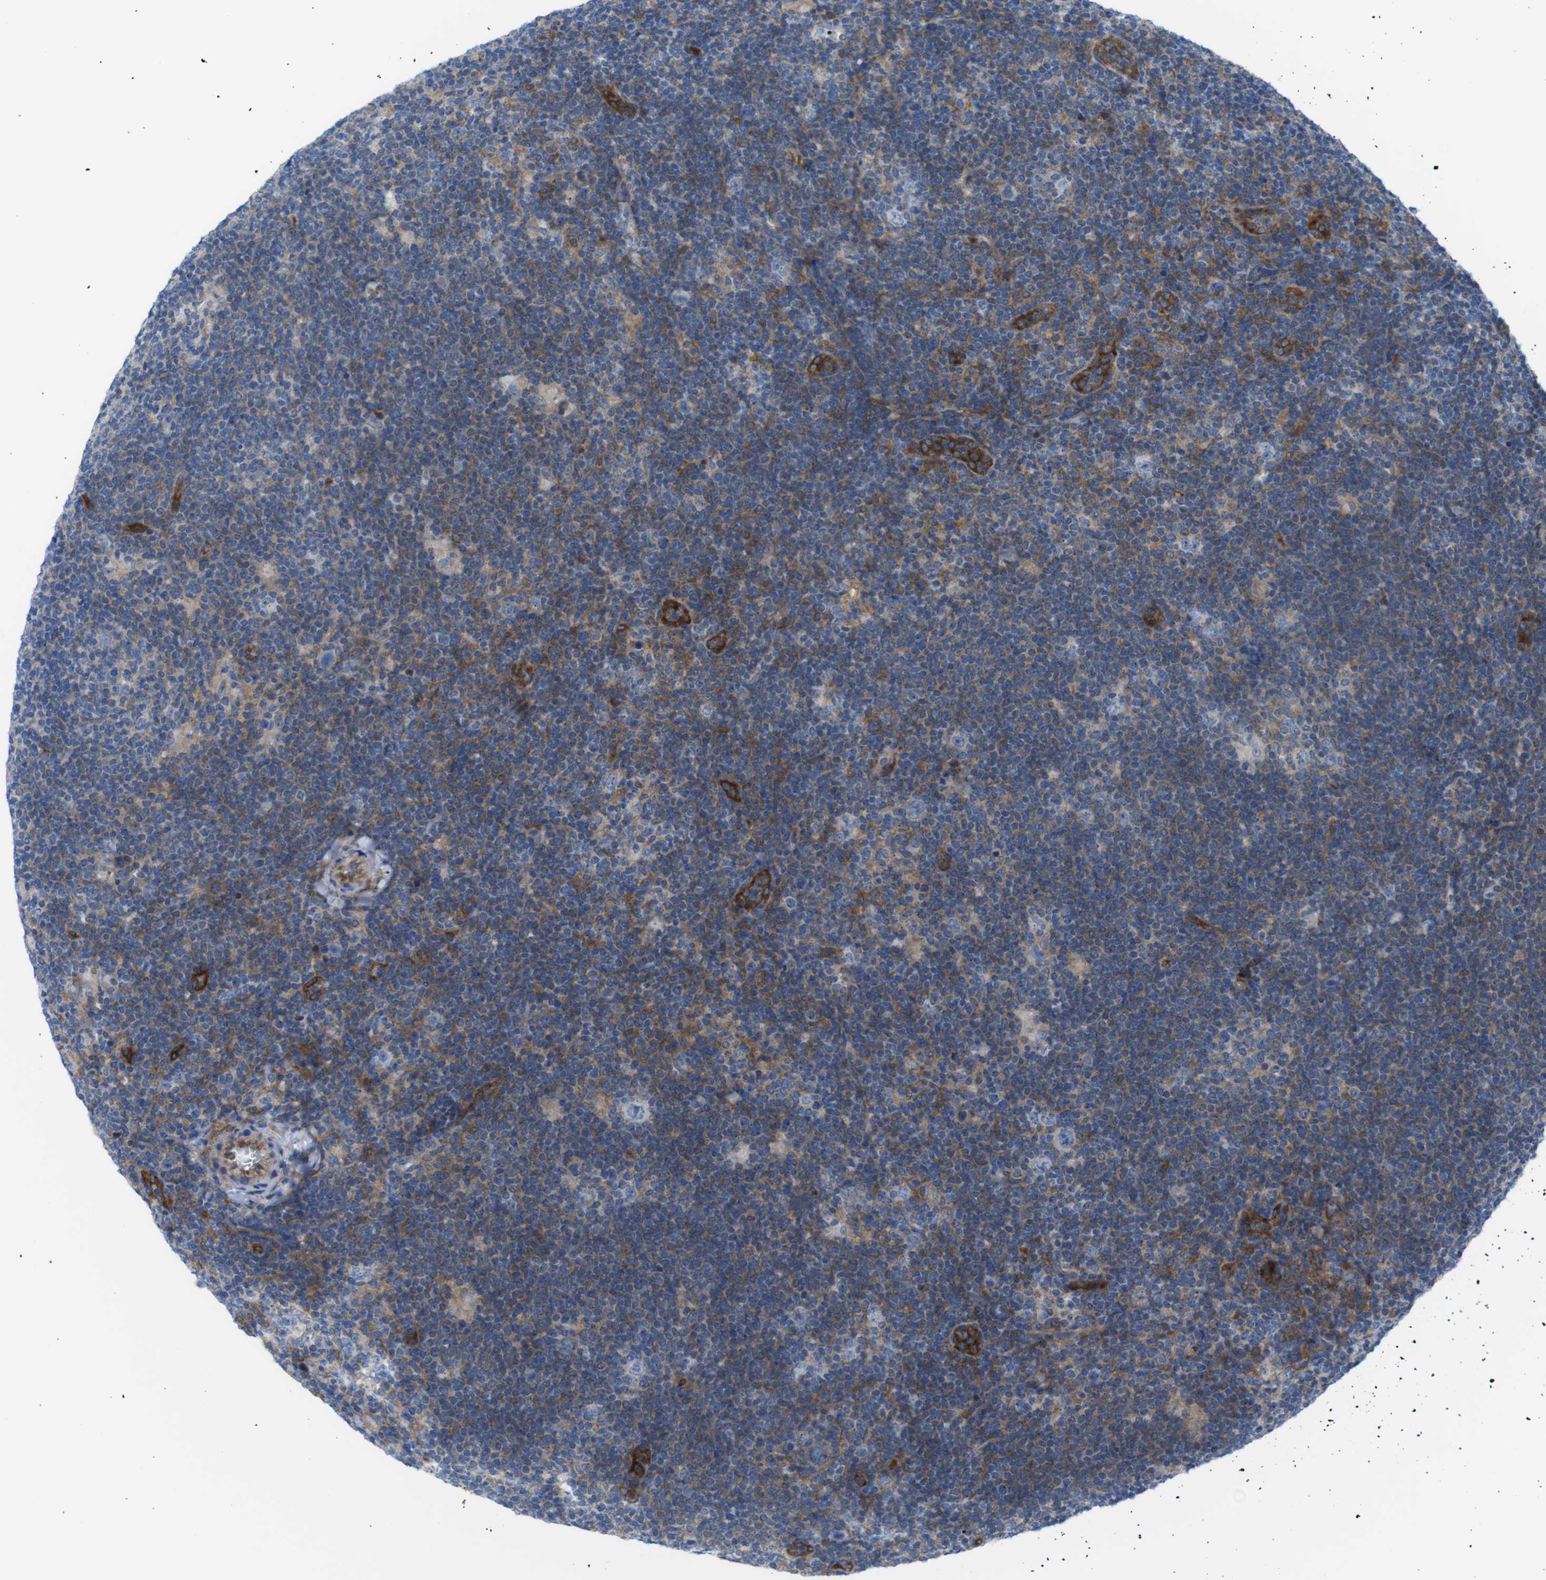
{"staining": {"intensity": "weak", "quantity": "<25%", "location": "cytoplasmic/membranous"}, "tissue": "lymphoma", "cell_type": "Tumor cells", "image_type": "cancer", "snomed": [{"axis": "morphology", "description": "Hodgkin's disease, NOS"}, {"axis": "topography", "description": "Lymph node"}], "caption": "Immunohistochemistry photomicrograph of human Hodgkin's disease stained for a protein (brown), which exhibits no staining in tumor cells.", "gene": "DIAPH2", "patient": {"sex": "female", "age": 57}}